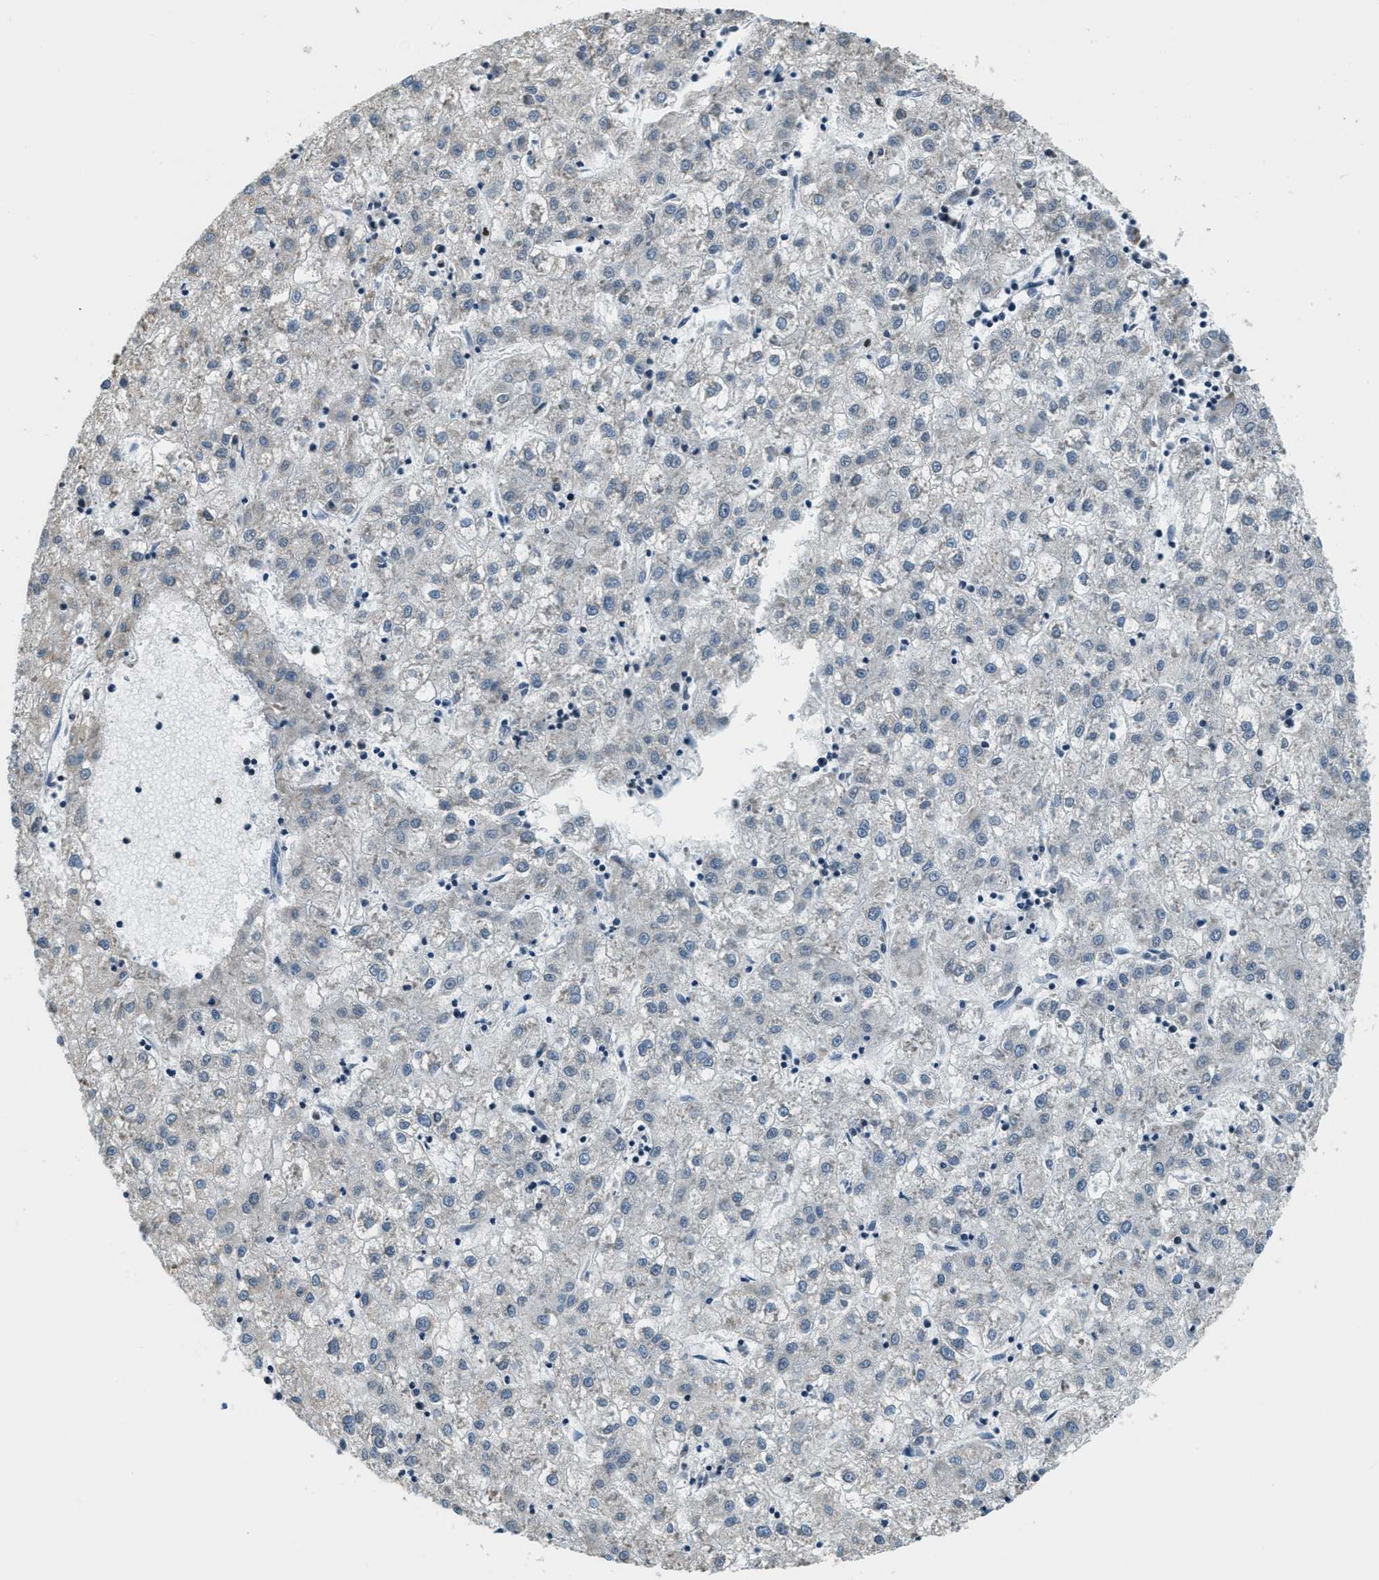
{"staining": {"intensity": "negative", "quantity": "none", "location": "none"}, "tissue": "liver cancer", "cell_type": "Tumor cells", "image_type": "cancer", "snomed": [{"axis": "morphology", "description": "Carcinoma, Hepatocellular, NOS"}, {"axis": "topography", "description": "Liver"}], "caption": "Liver hepatocellular carcinoma was stained to show a protein in brown. There is no significant positivity in tumor cells.", "gene": "RAB11FIP1", "patient": {"sex": "male", "age": 72}}